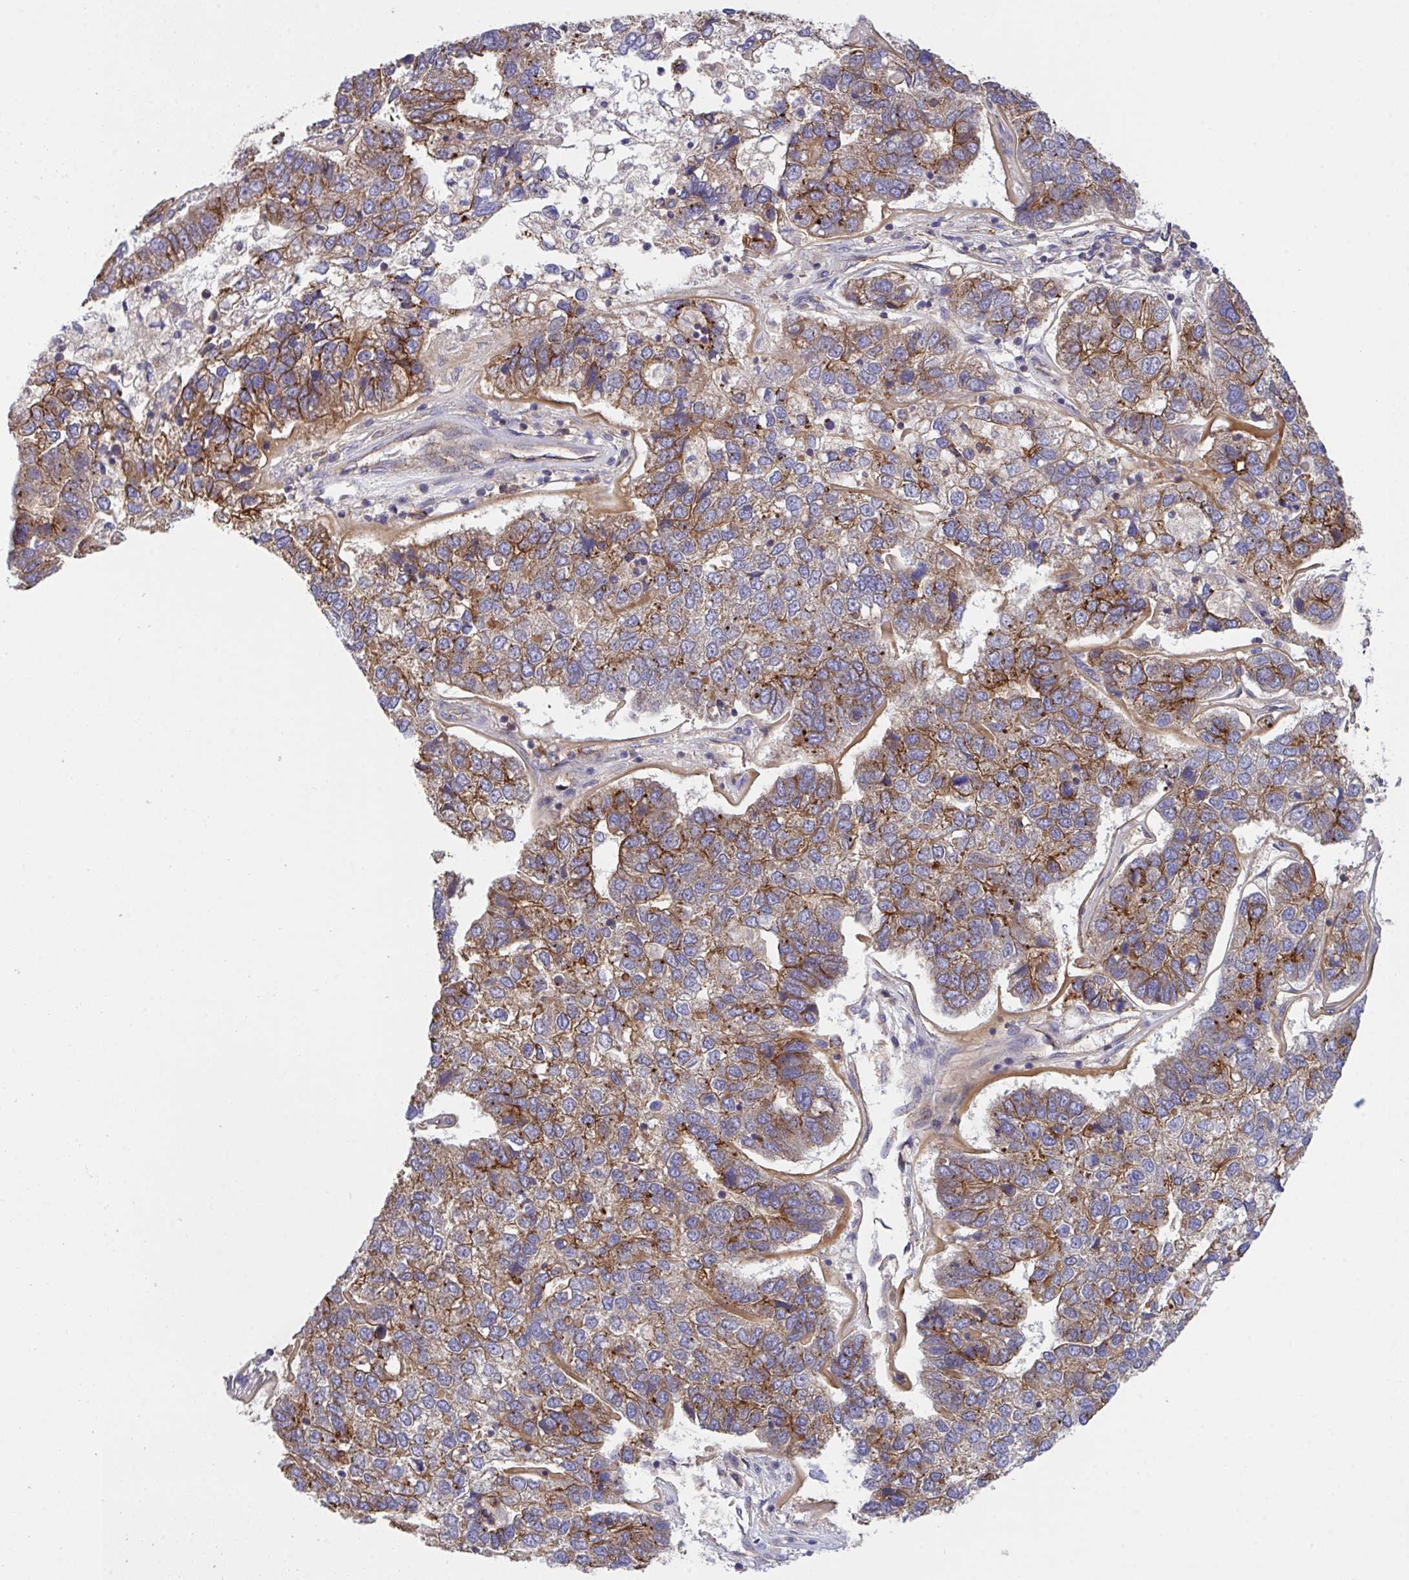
{"staining": {"intensity": "moderate", "quantity": "25%-75%", "location": "cytoplasmic/membranous"}, "tissue": "pancreatic cancer", "cell_type": "Tumor cells", "image_type": "cancer", "snomed": [{"axis": "morphology", "description": "Adenocarcinoma, NOS"}, {"axis": "topography", "description": "Pancreas"}], "caption": "About 25%-75% of tumor cells in pancreatic cancer (adenocarcinoma) demonstrate moderate cytoplasmic/membranous protein positivity as visualized by brown immunohistochemical staining.", "gene": "C4orf36", "patient": {"sex": "female", "age": 61}}